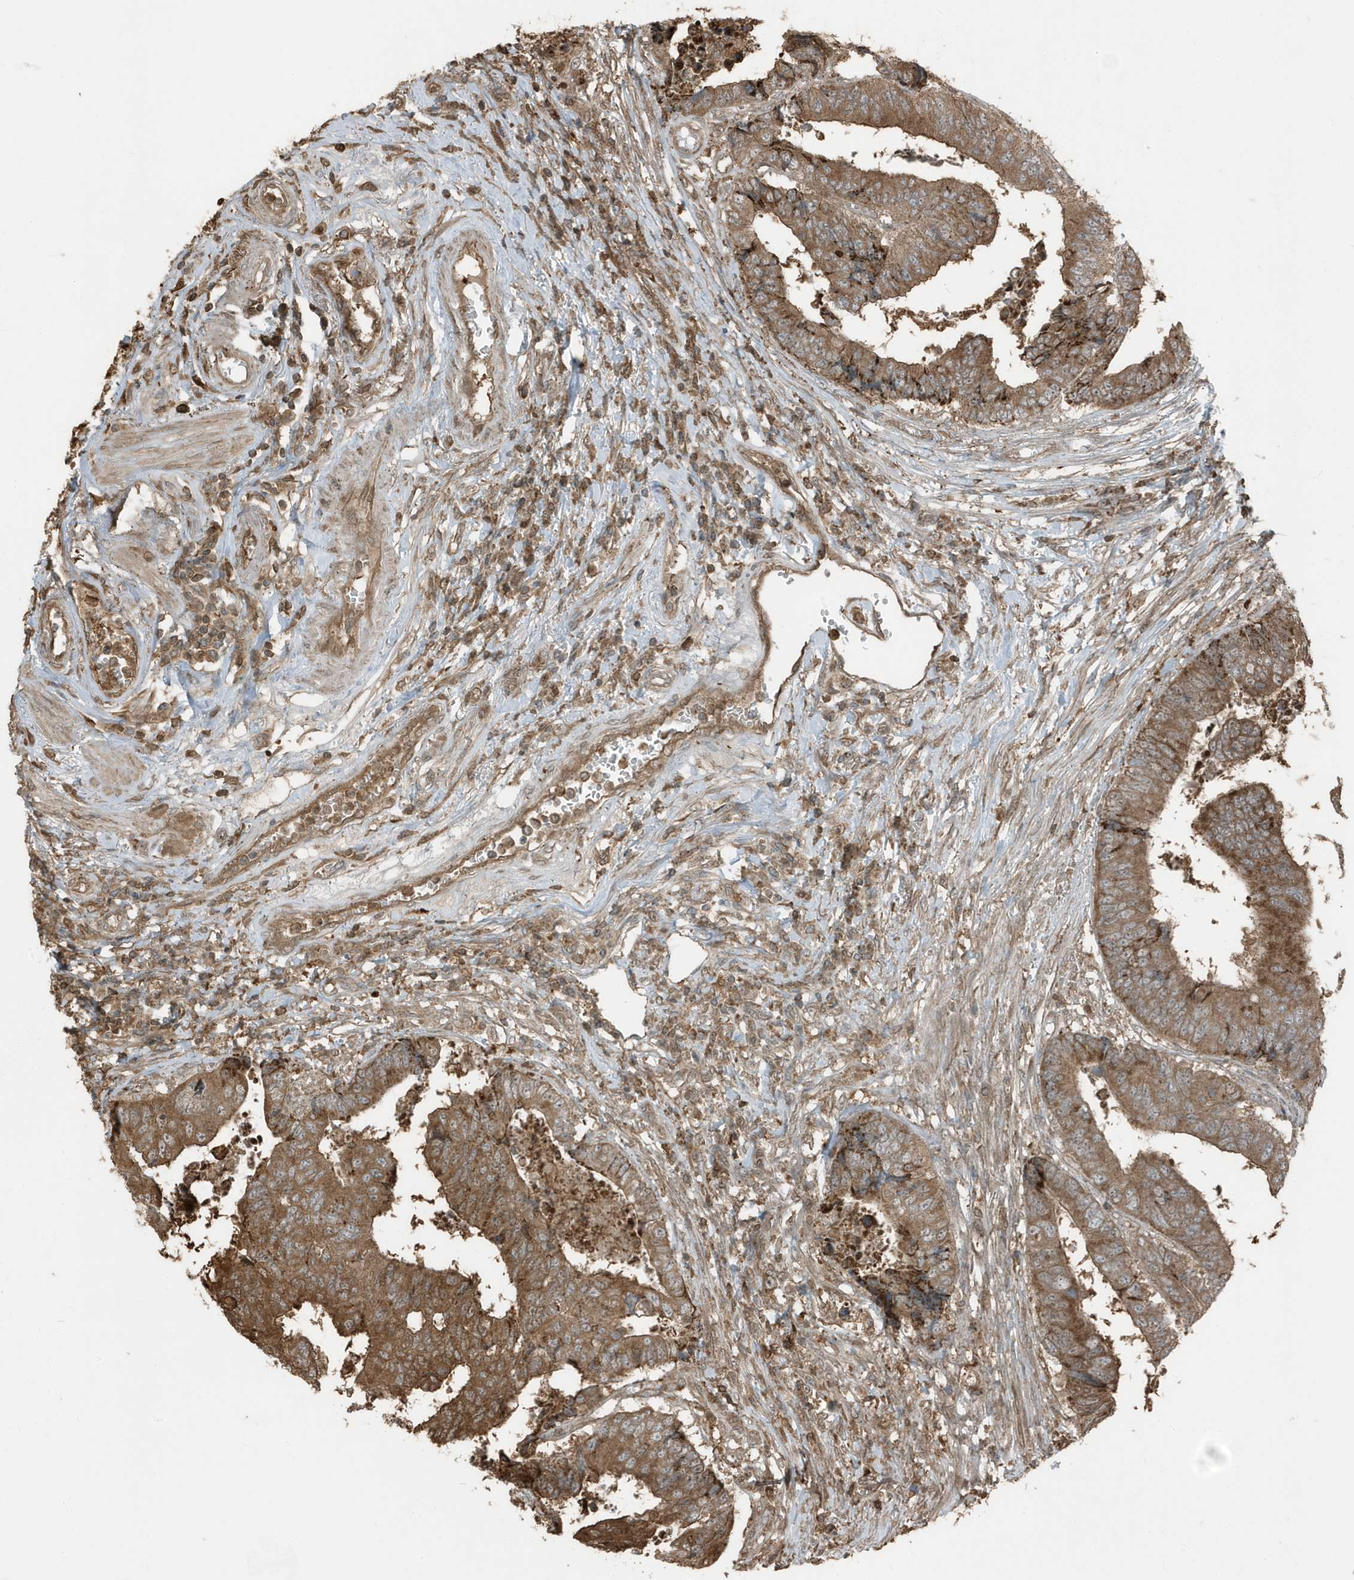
{"staining": {"intensity": "moderate", "quantity": ">75%", "location": "cytoplasmic/membranous"}, "tissue": "colorectal cancer", "cell_type": "Tumor cells", "image_type": "cancer", "snomed": [{"axis": "morphology", "description": "Adenocarcinoma, NOS"}, {"axis": "topography", "description": "Rectum"}], "caption": "Tumor cells reveal moderate cytoplasmic/membranous positivity in approximately >75% of cells in colorectal cancer.", "gene": "AZI2", "patient": {"sex": "male", "age": 84}}